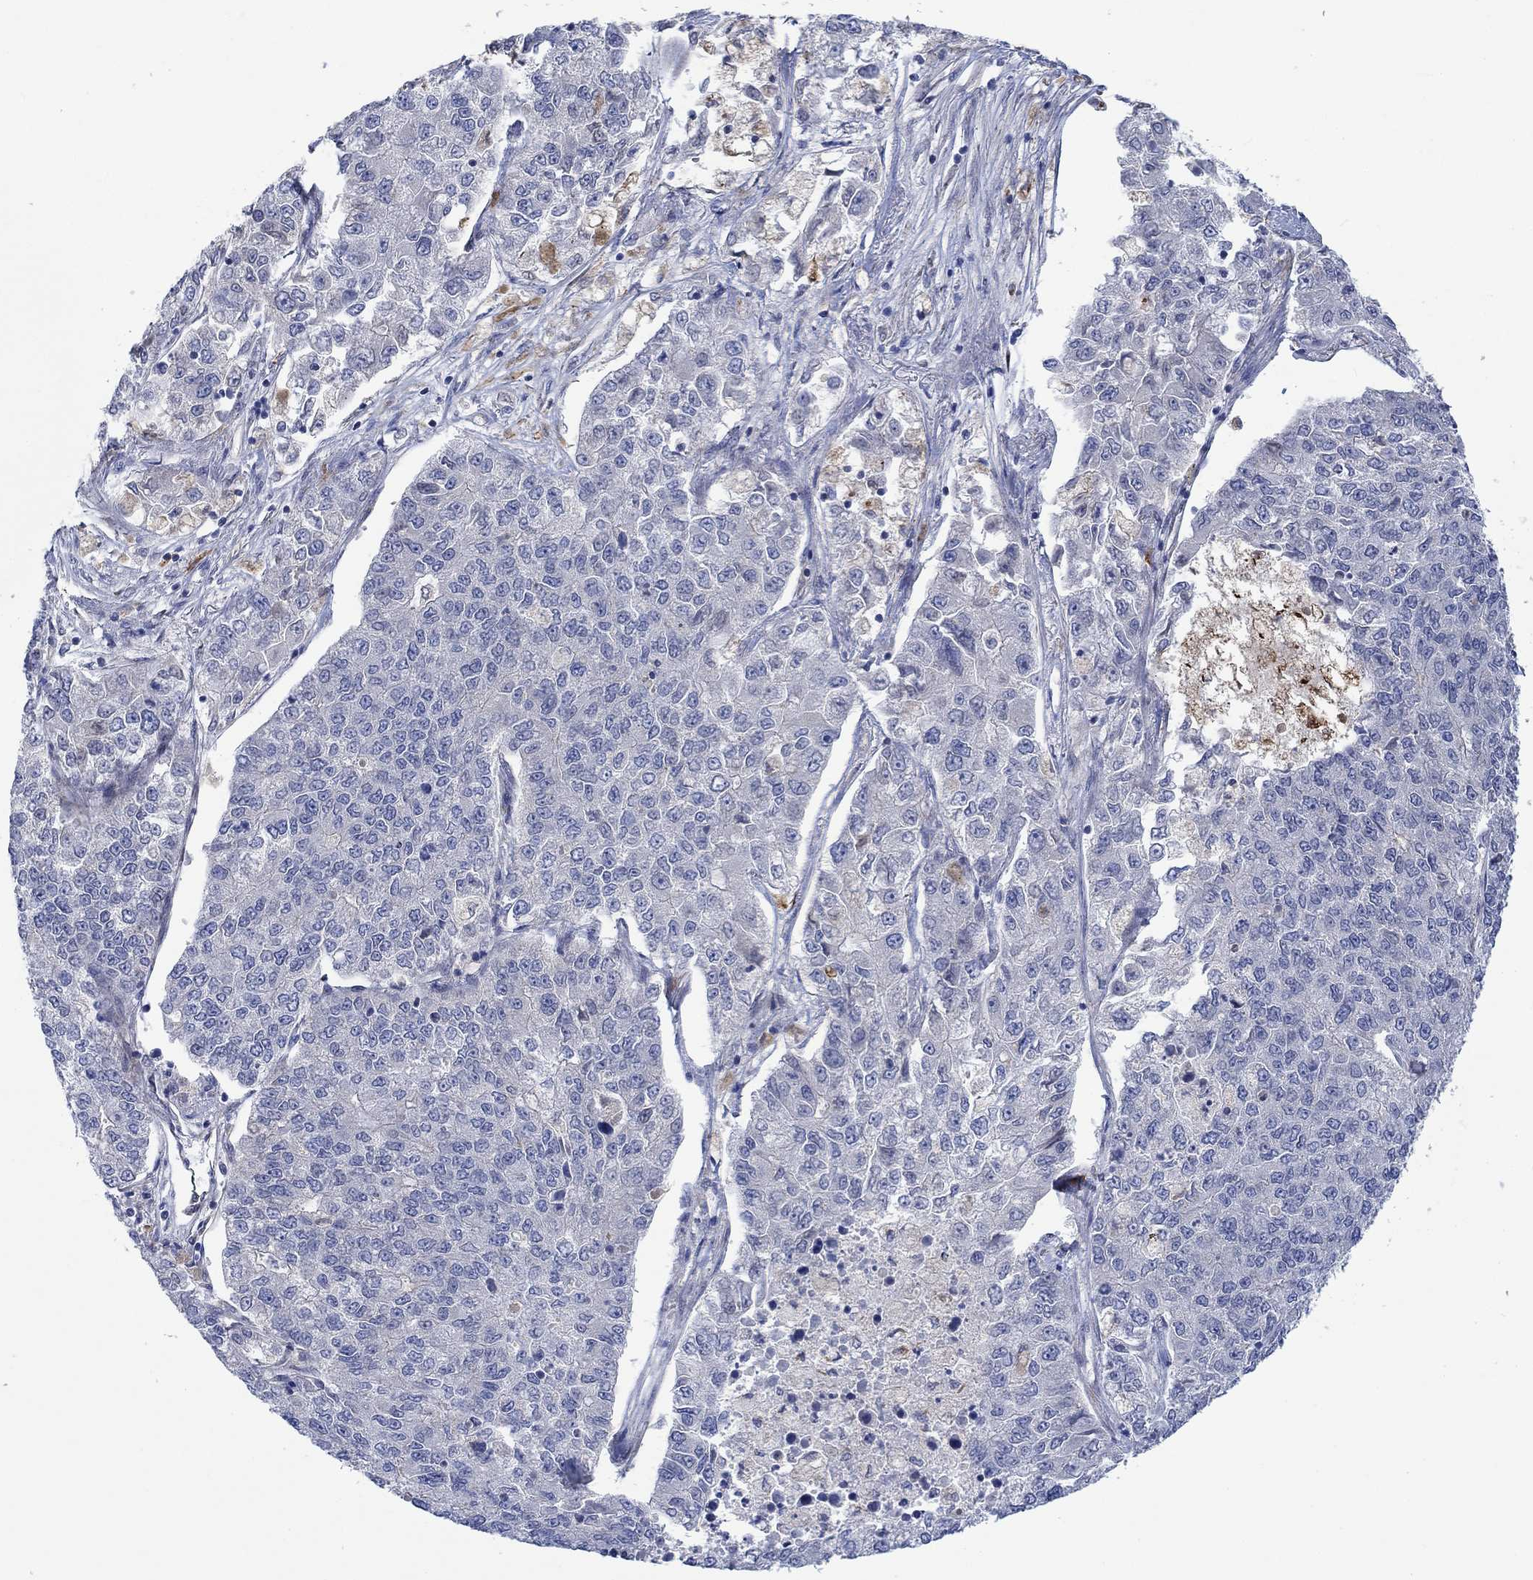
{"staining": {"intensity": "negative", "quantity": "none", "location": "none"}, "tissue": "lung cancer", "cell_type": "Tumor cells", "image_type": "cancer", "snomed": [{"axis": "morphology", "description": "Adenocarcinoma, NOS"}, {"axis": "topography", "description": "Lung"}], "caption": "This is a image of IHC staining of lung cancer, which shows no staining in tumor cells.", "gene": "CAMK1D", "patient": {"sex": "male", "age": 49}}